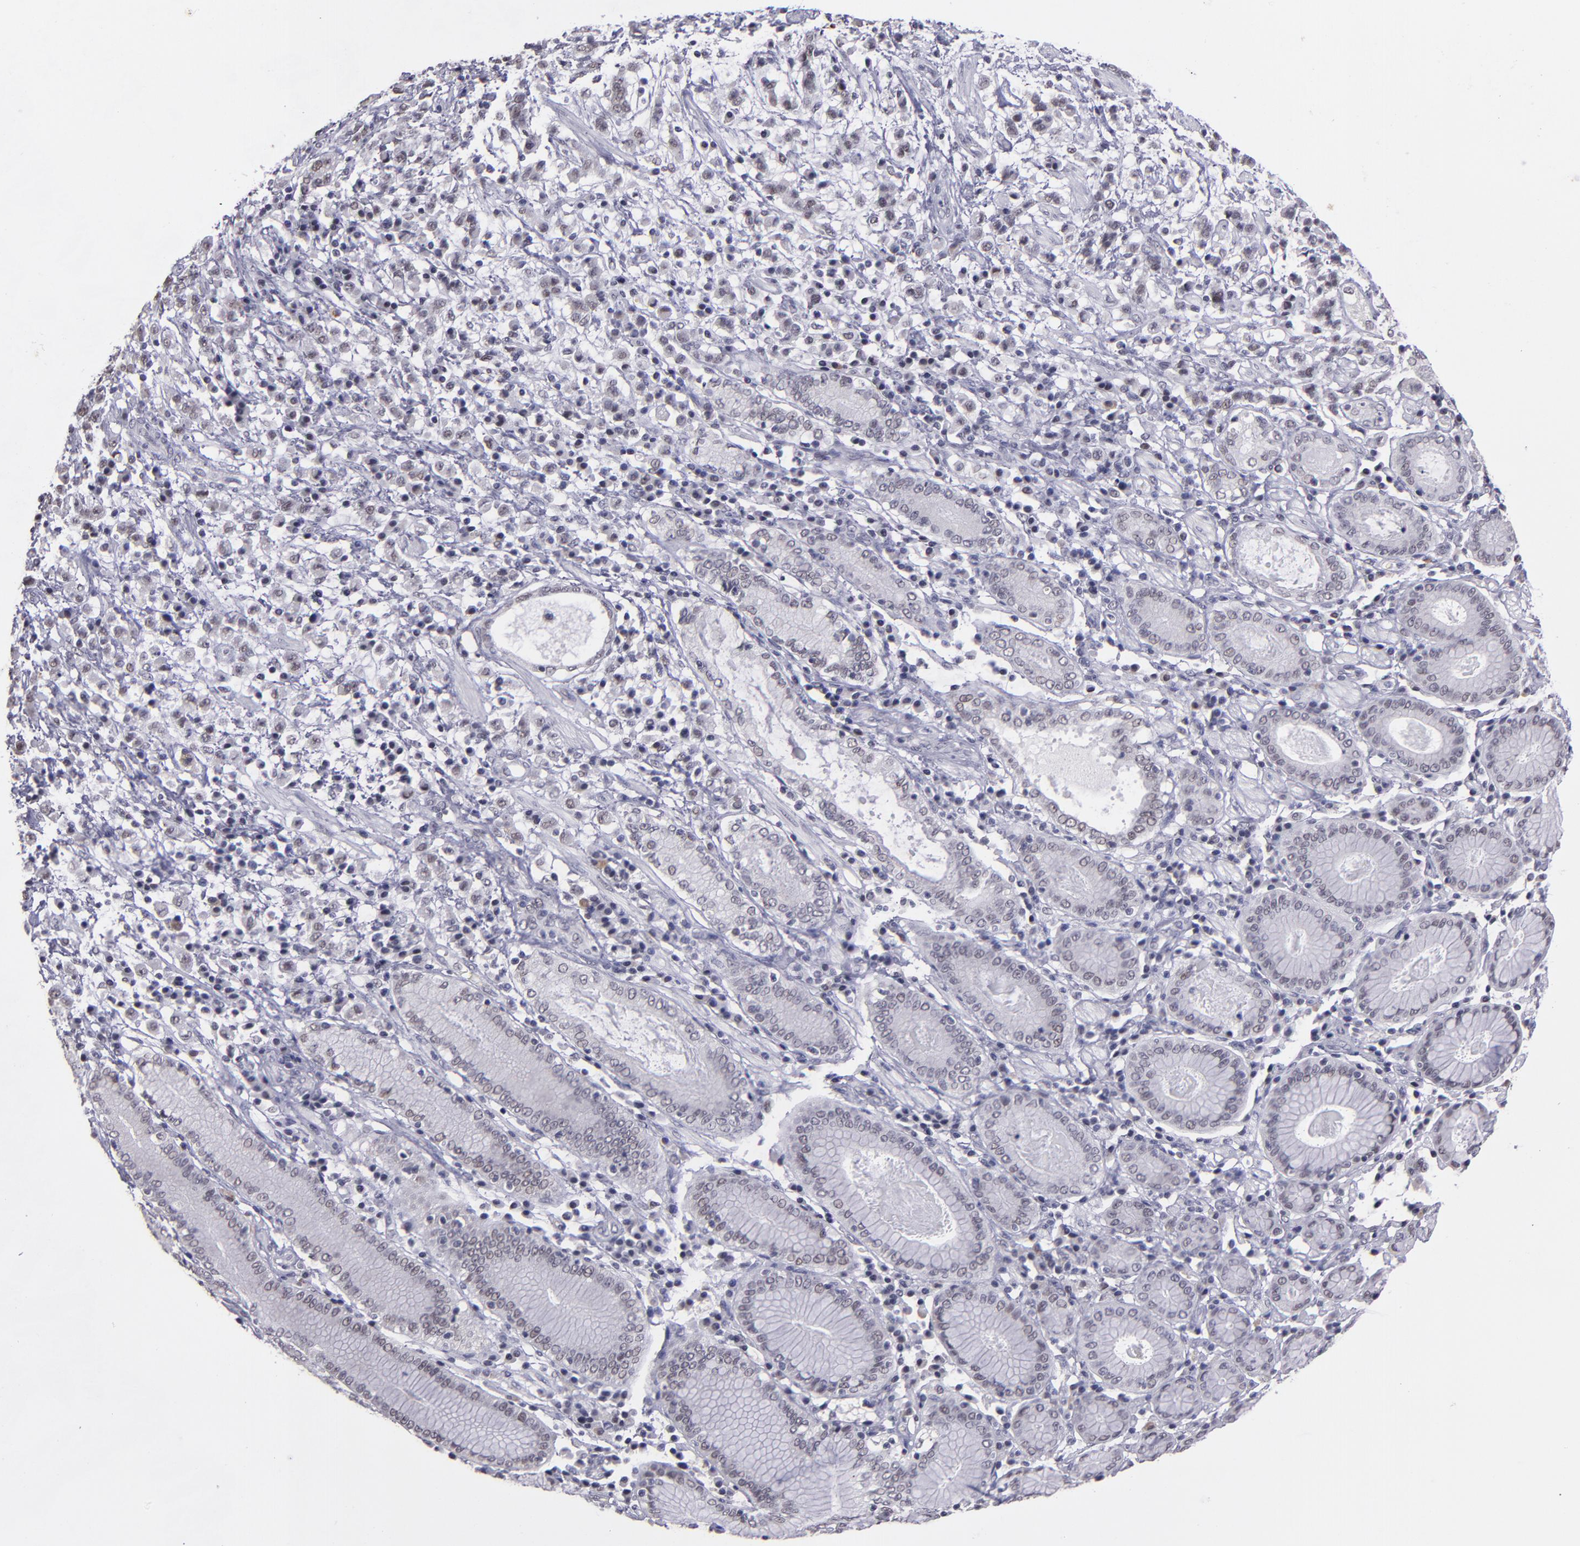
{"staining": {"intensity": "weak", "quantity": "<25%", "location": "nuclear"}, "tissue": "stomach cancer", "cell_type": "Tumor cells", "image_type": "cancer", "snomed": [{"axis": "morphology", "description": "Adenocarcinoma, NOS"}, {"axis": "topography", "description": "Stomach, lower"}], "caption": "Tumor cells show no significant staining in stomach adenocarcinoma.", "gene": "OTUB2", "patient": {"sex": "male", "age": 88}}